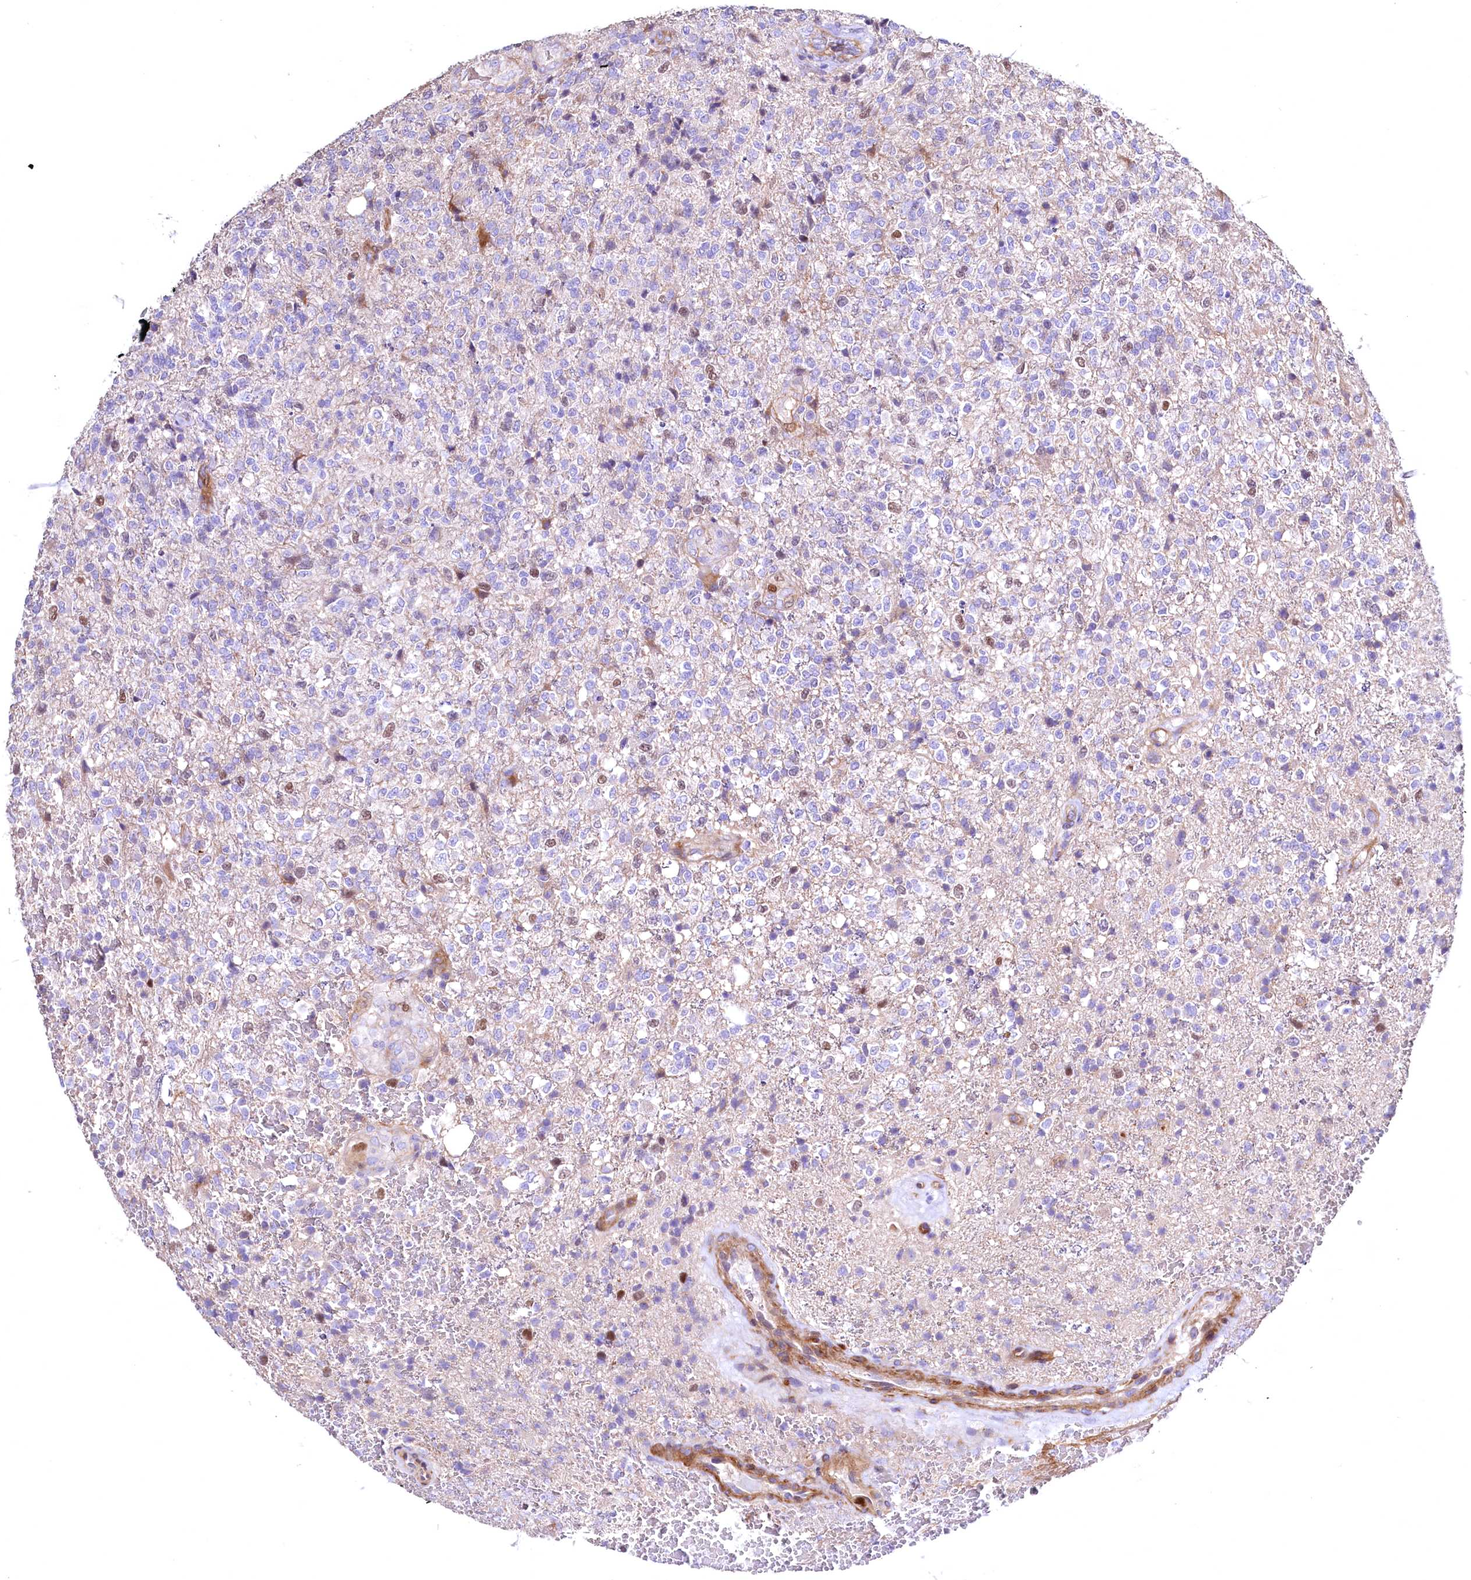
{"staining": {"intensity": "negative", "quantity": "none", "location": "none"}, "tissue": "glioma", "cell_type": "Tumor cells", "image_type": "cancer", "snomed": [{"axis": "morphology", "description": "Glioma, malignant, High grade"}, {"axis": "topography", "description": "Brain"}], "caption": "An immunohistochemistry (IHC) histopathology image of glioma is shown. There is no staining in tumor cells of glioma. (Immunohistochemistry (ihc), brightfield microscopy, high magnification).", "gene": "WNT8A", "patient": {"sex": "male", "age": 56}}